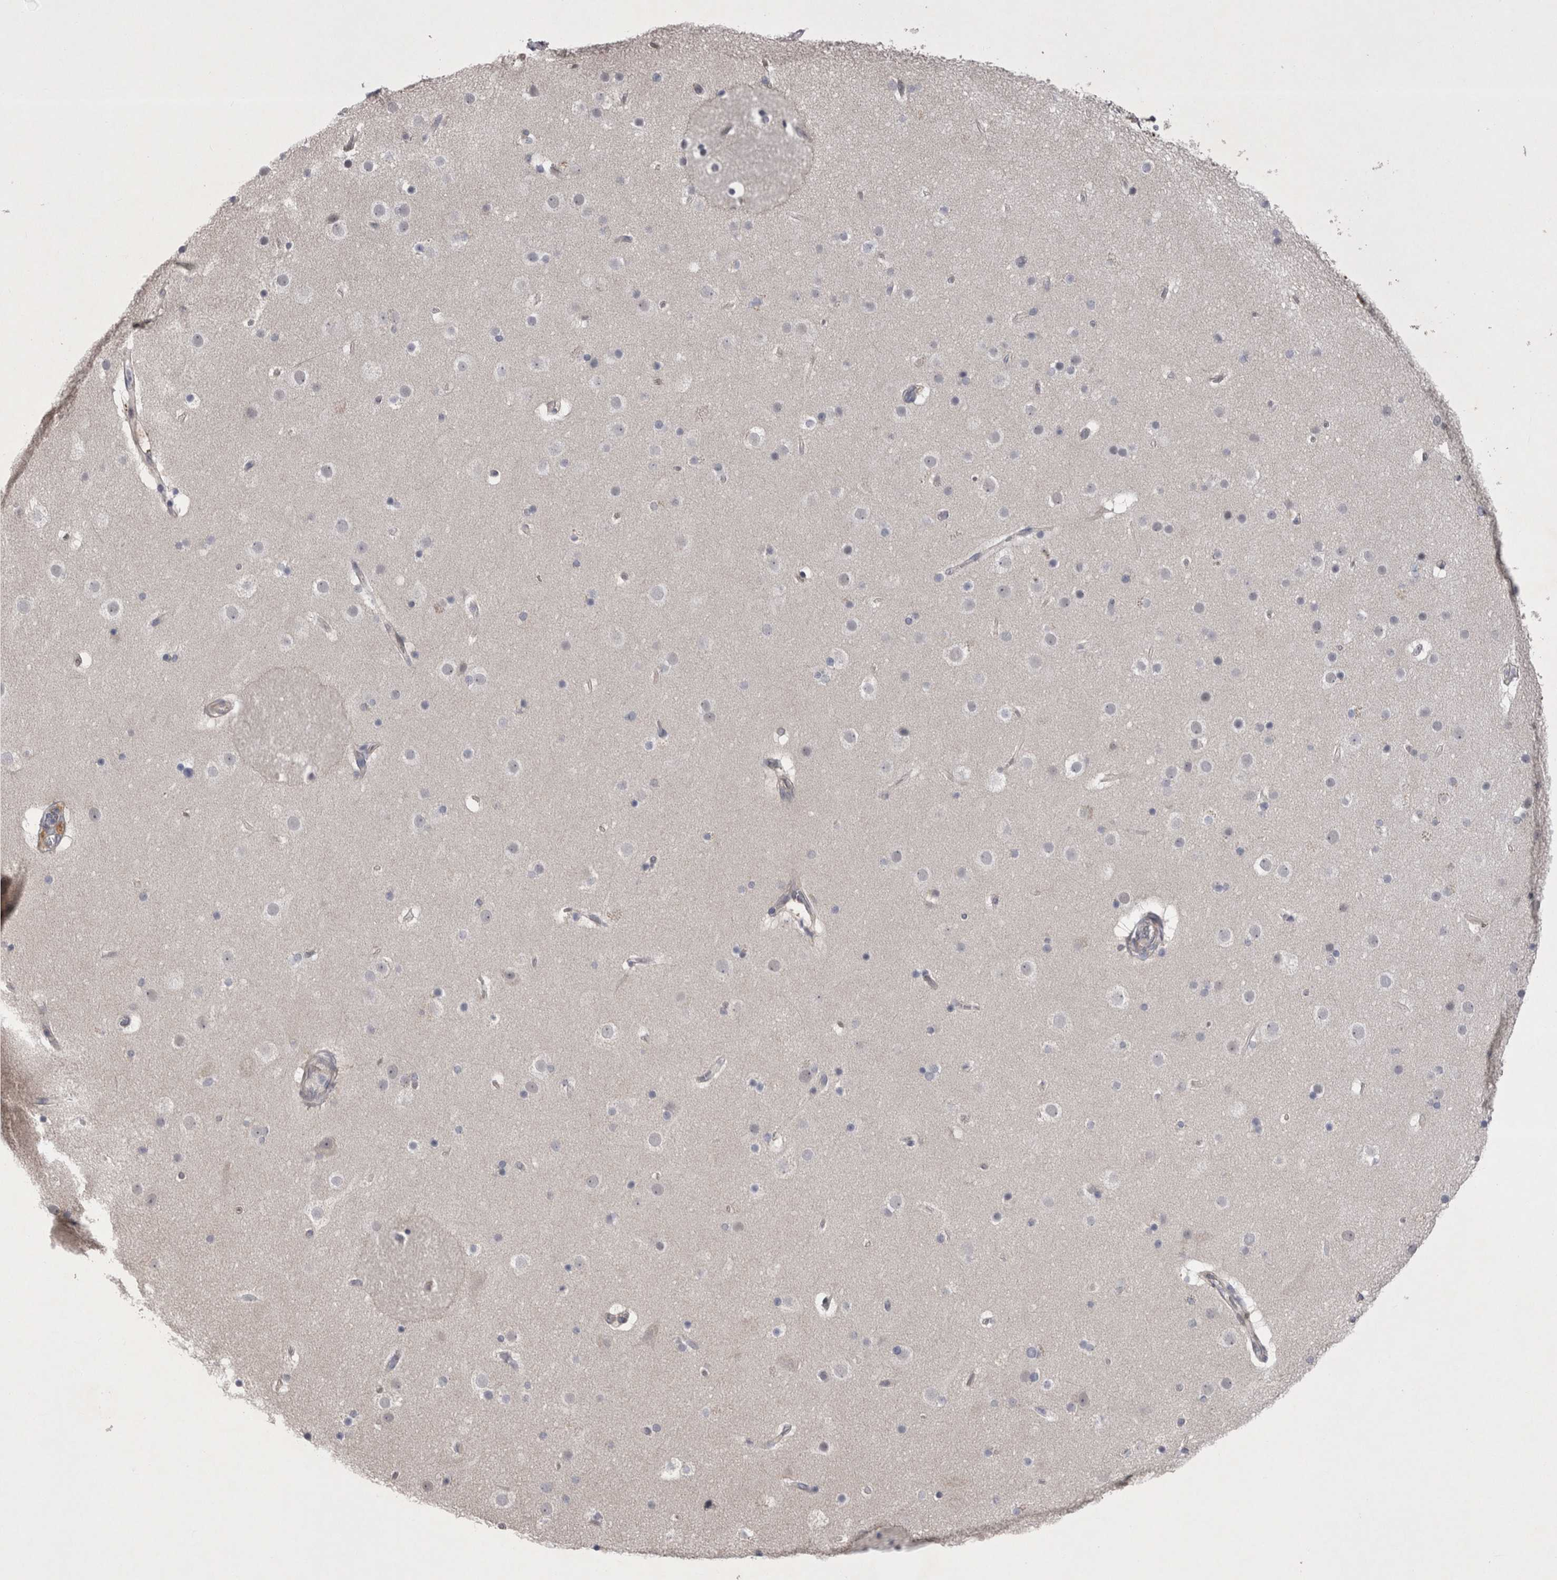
{"staining": {"intensity": "negative", "quantity": "none", "location": "none"}, "tissue": "cerebral cortex", "cell_type": "Endothelial cells", "image_type": "normal", "snomed": [{"axis": "morphology", "description": "Normal tissue, NOS"}, {"axis": "topography", "description": "Cerebral cortex"}], "caption": "Immunohistochemistry (IHC) histopathology image of normal cerebral cortex: human cerebral cortex stained with DAB (3,3'-diaminobenzidine) exhibits no significant protein staining in endothelial cells.", "gene": "NENF", "patient": {"sex": "male", "age": 57}}